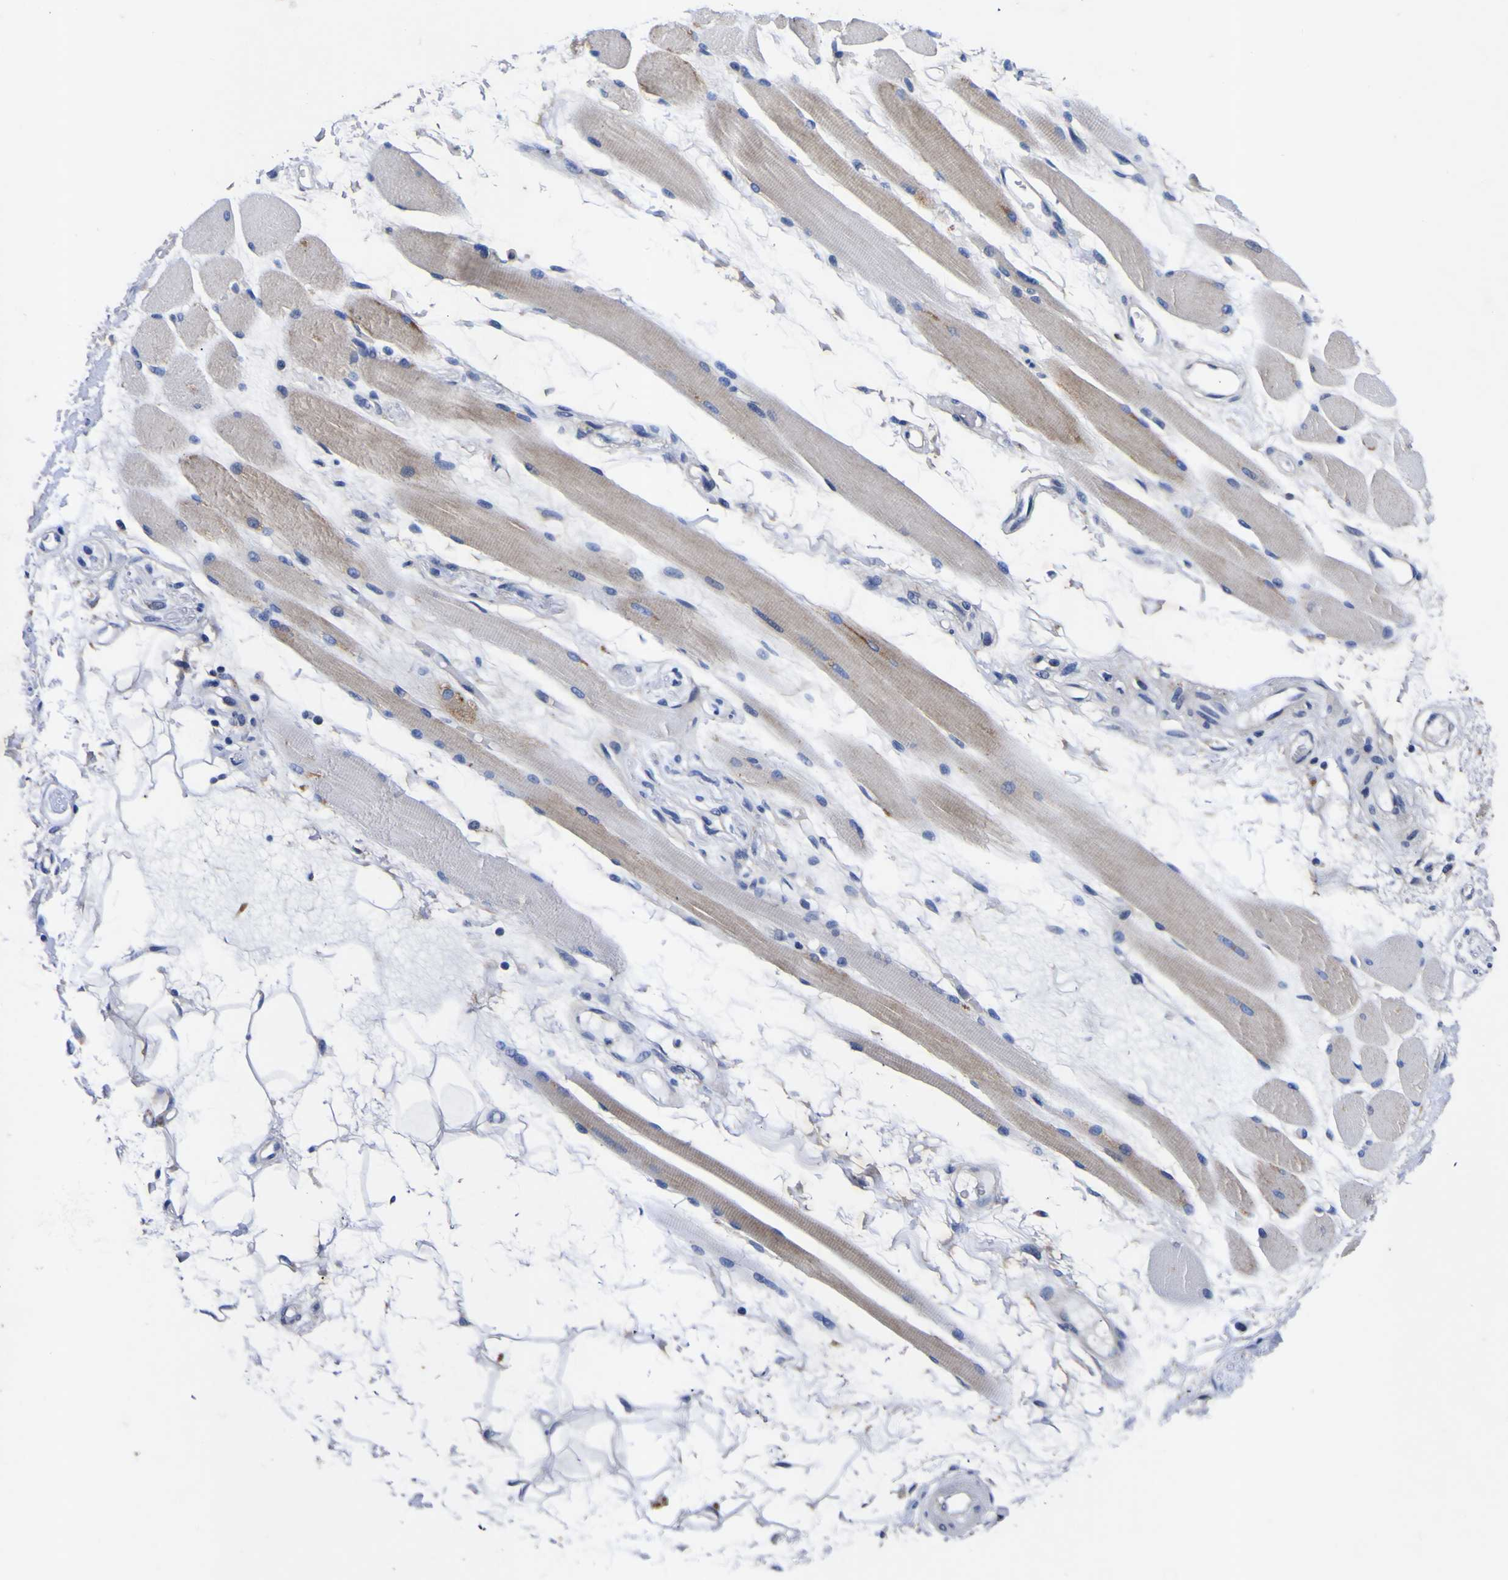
{"staining": {"intensity": "weak", "quantity": "<25%", "location": "cytoplasmic/membranous"}, "tissue": "skeletal muscle", "cell_type": "Myocytes", "image_type": "normal", "snomed": [{"axis": "morphology", "description": "Normal tissue, NOS"}, {"axis": "topography", "description": "Skeletal muscle"}, {"axis": "topography", "description": "Peripheral nerve tissue"}], "caption": "Immunohistochemistry photomicrograph of unremarkable human skeletal muscle stained for a protein (brown), which exhibits no expression in myocytes.", "gene": "VASN", "patient": {"sex": "female", "age": 84}}